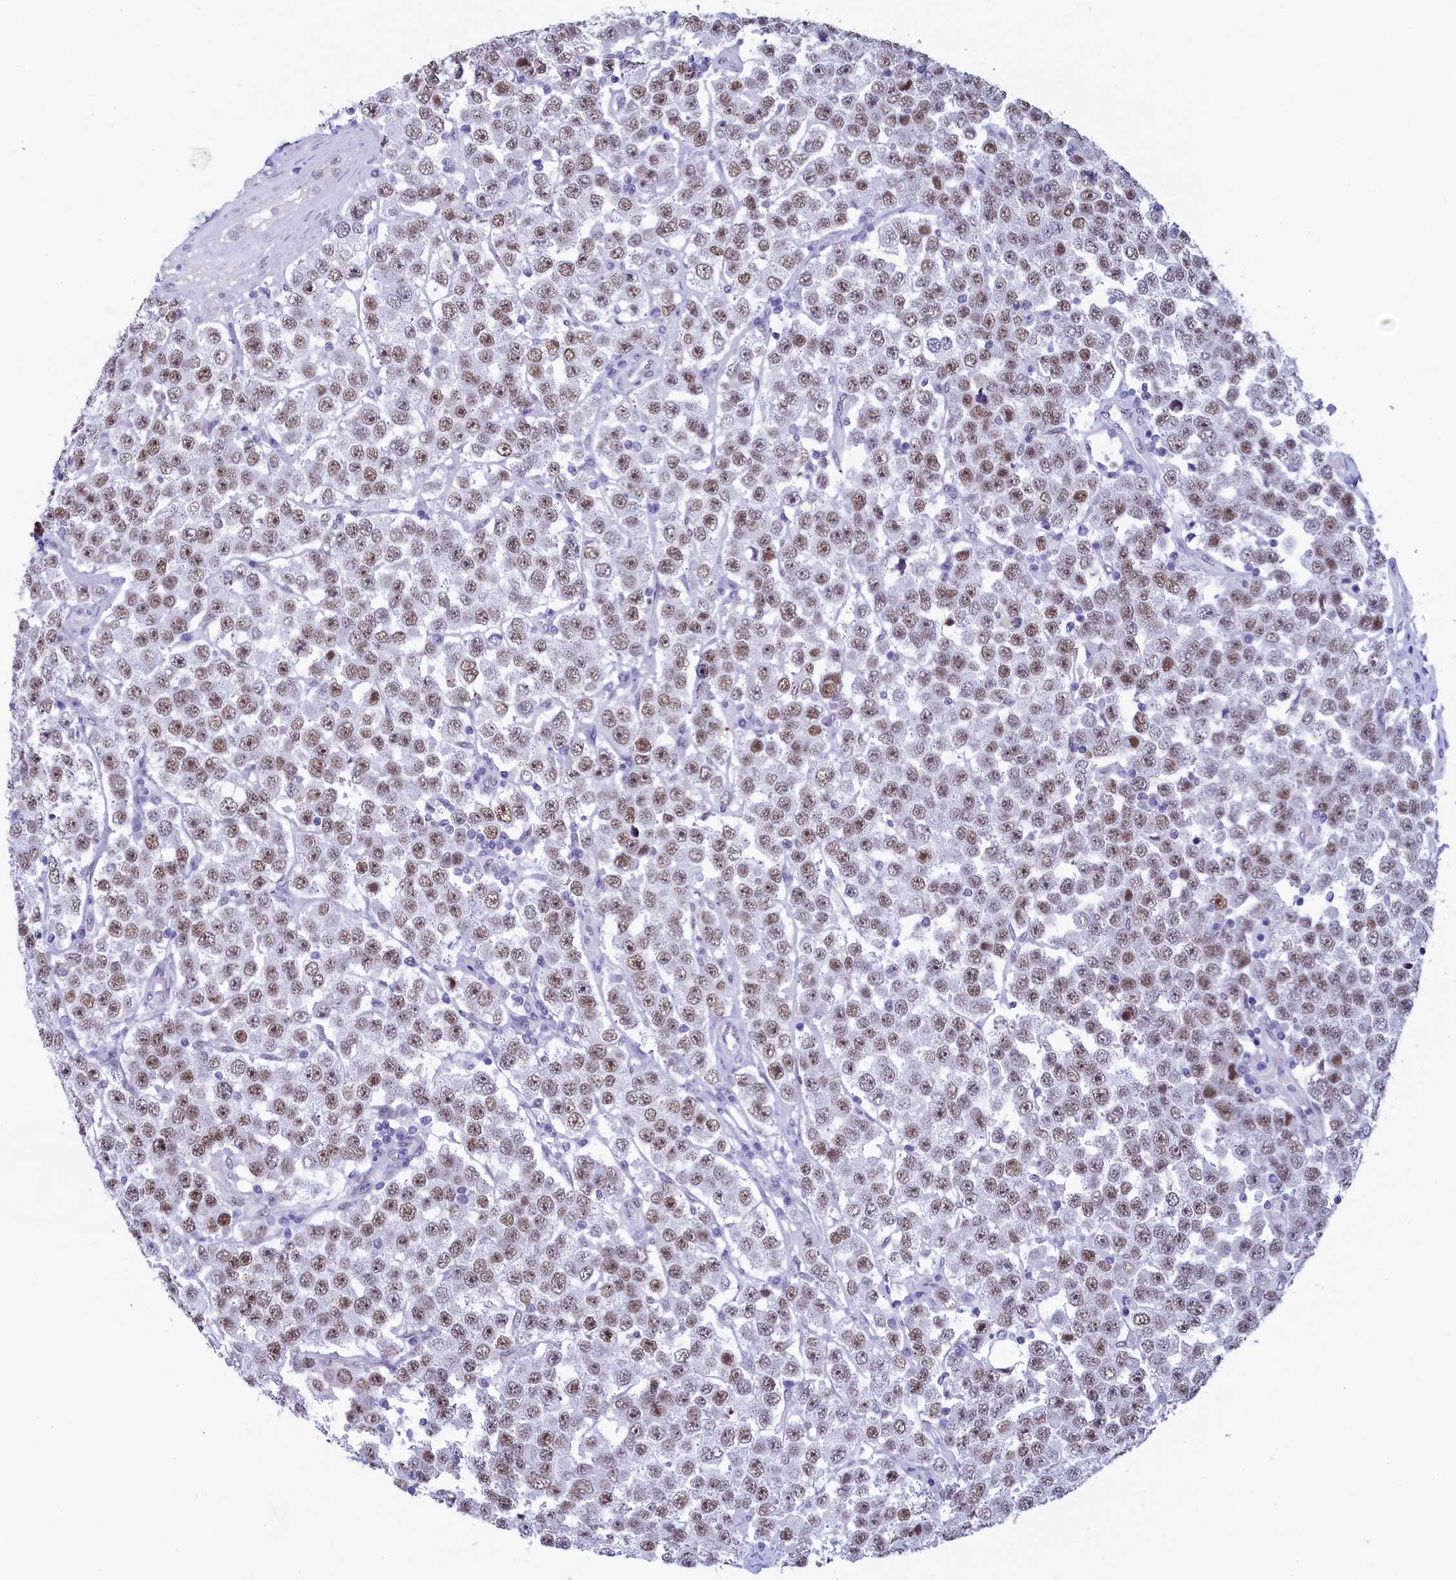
{"staining": {"intensity": "moderate", "quantity": ">75%", "location": "nuclear"}, "tissue": "testis cancer", "cell_type": "Tumor cells", "image_type": "cancer", "snomed": [{"axis": "morphology", "description": "Seminoma, NOS"}, {"axis": "topography", "description": "Testis"}], "caption": "This is a photomicrograph of IHC staining of testis seminoma, which shows moderate staining in the nuclear of tumor cells.", "gene": "SUGP2", "patient": {"sex": "male", "age": 28}}